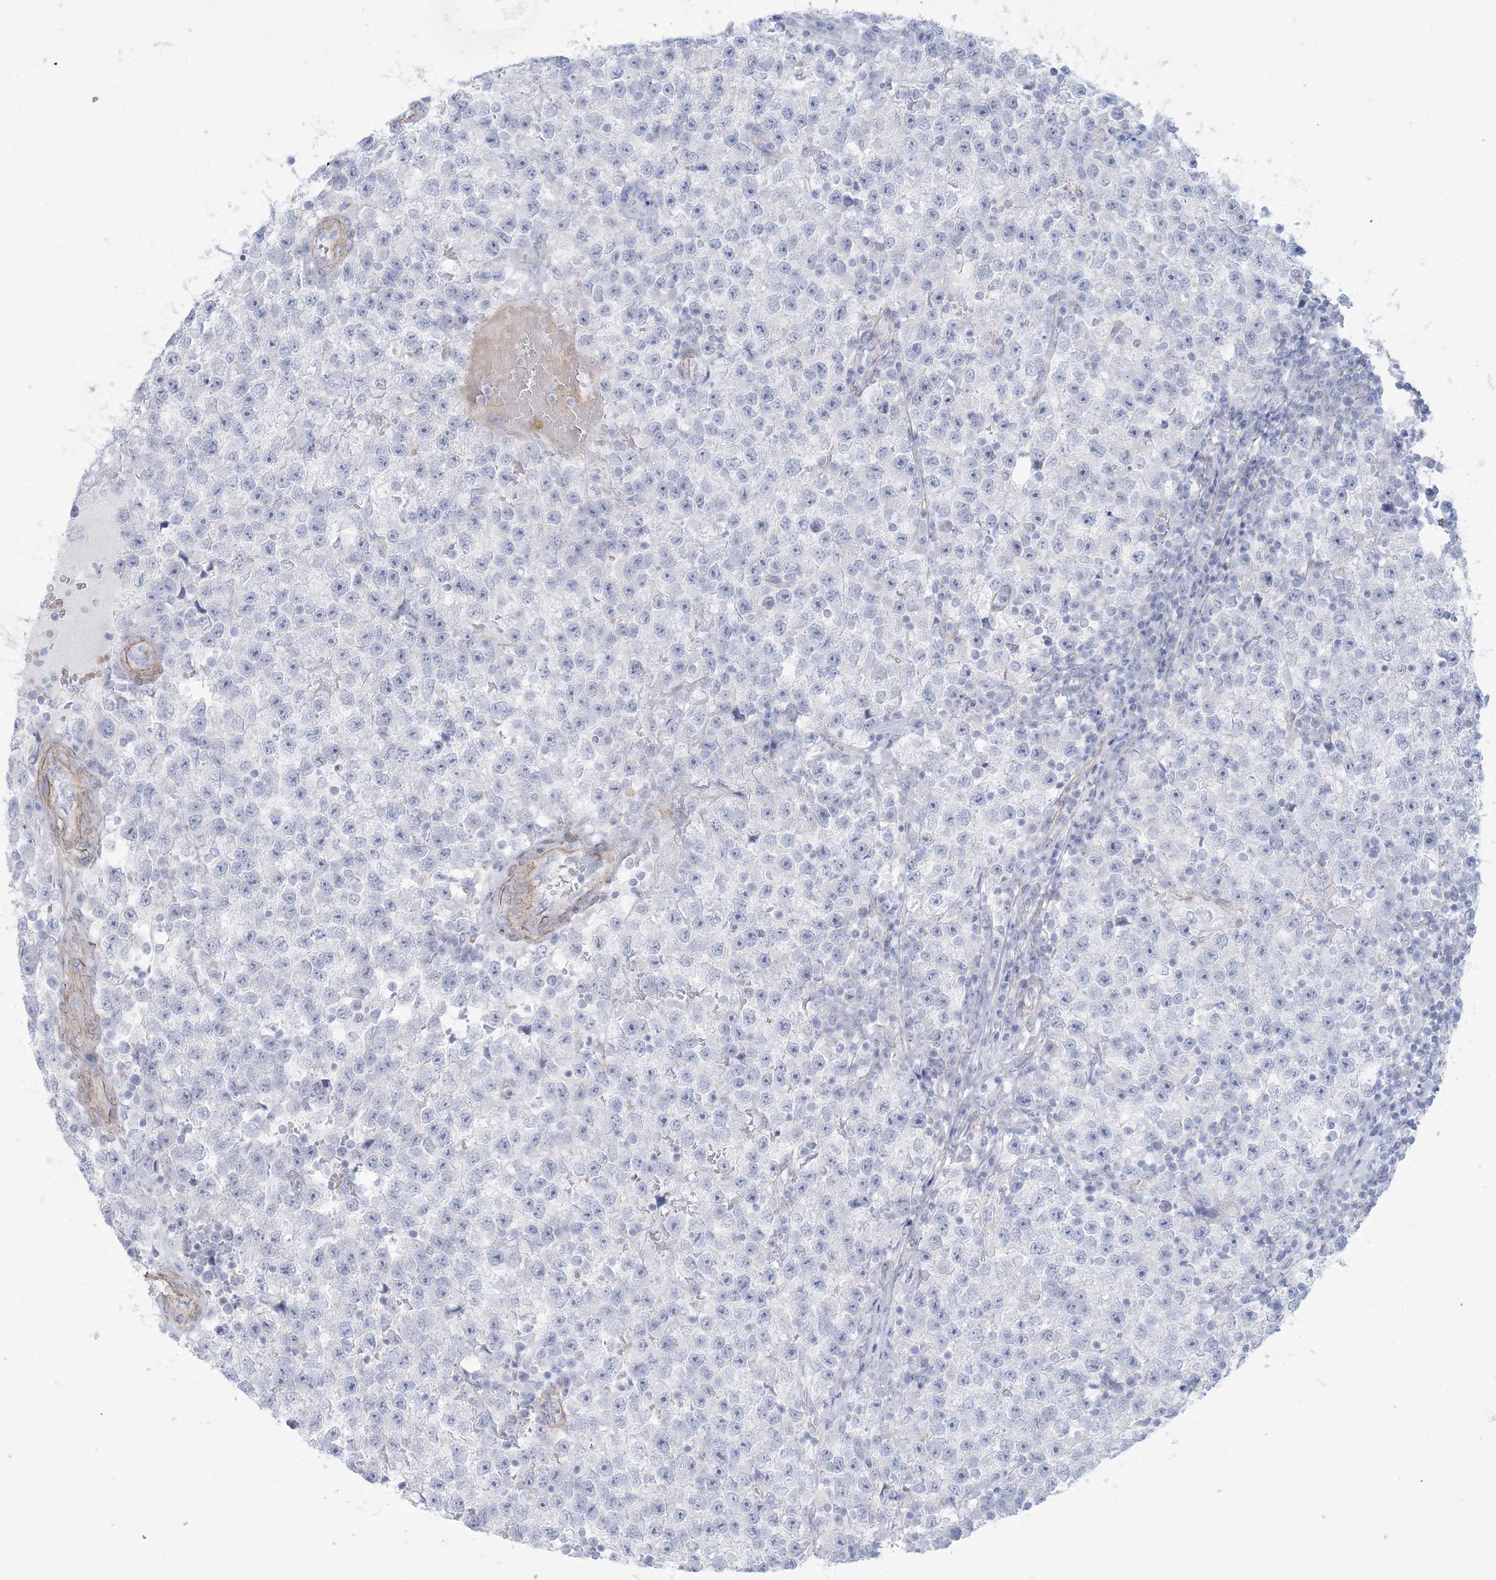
{"staining": {"intensity": "negative", "quantity": "none", "location": "none"}, "tissue": "testis cancer", "cell_type": "Tumor cells", "image_type": "cancer", "snomed": [{"axis": "morphology", "description": "Seminoma, NOS"}, {"axis": "topography", "description": "Testis"}], "caption": "Photomicrograph shows no protein expression in tumor cells of testis cancer tissue.", "gene": "AGXT", "patient": {"sex": "male", "age": 22}}